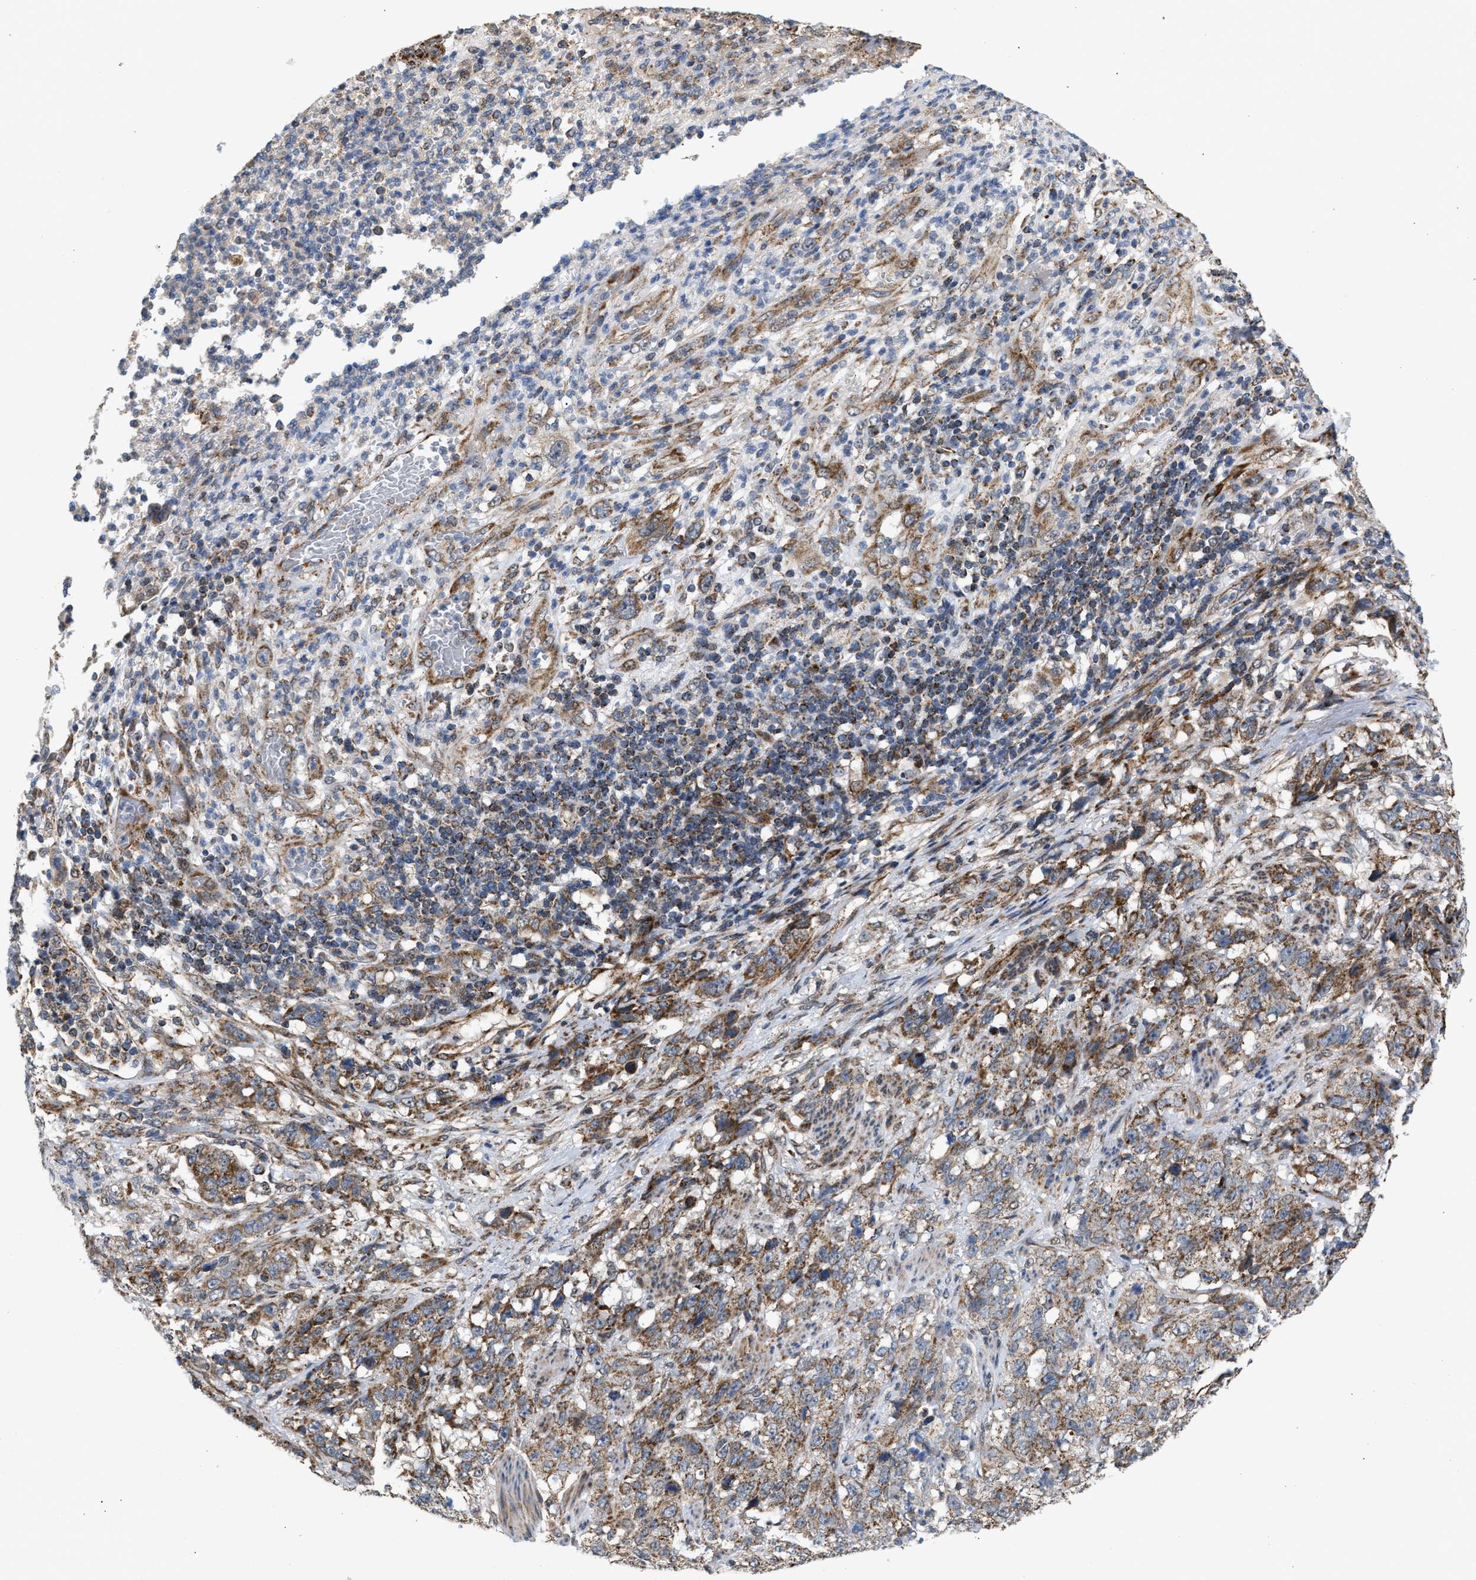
{"staining": {"intensity": "moderate", "quantity": "25%-75%", "location": "cytoplasmic/membranous"}, "tissue": "stomach cancer", "cell_type": "Tumor cells", "image_type": "cancer", "snomed": [{"axis": "morphology", "description": "Adenocarcinoma, NOS"}, {"axis": "topography", "description": "Stomach"}], "caption": "Stomach adenocarcinoma stained for a protein exhibits moderate cytoplasmic/membranous positivity in tumor cells.", "gene": "TACO1", "patient": {"sex": "male", "age": 48}}